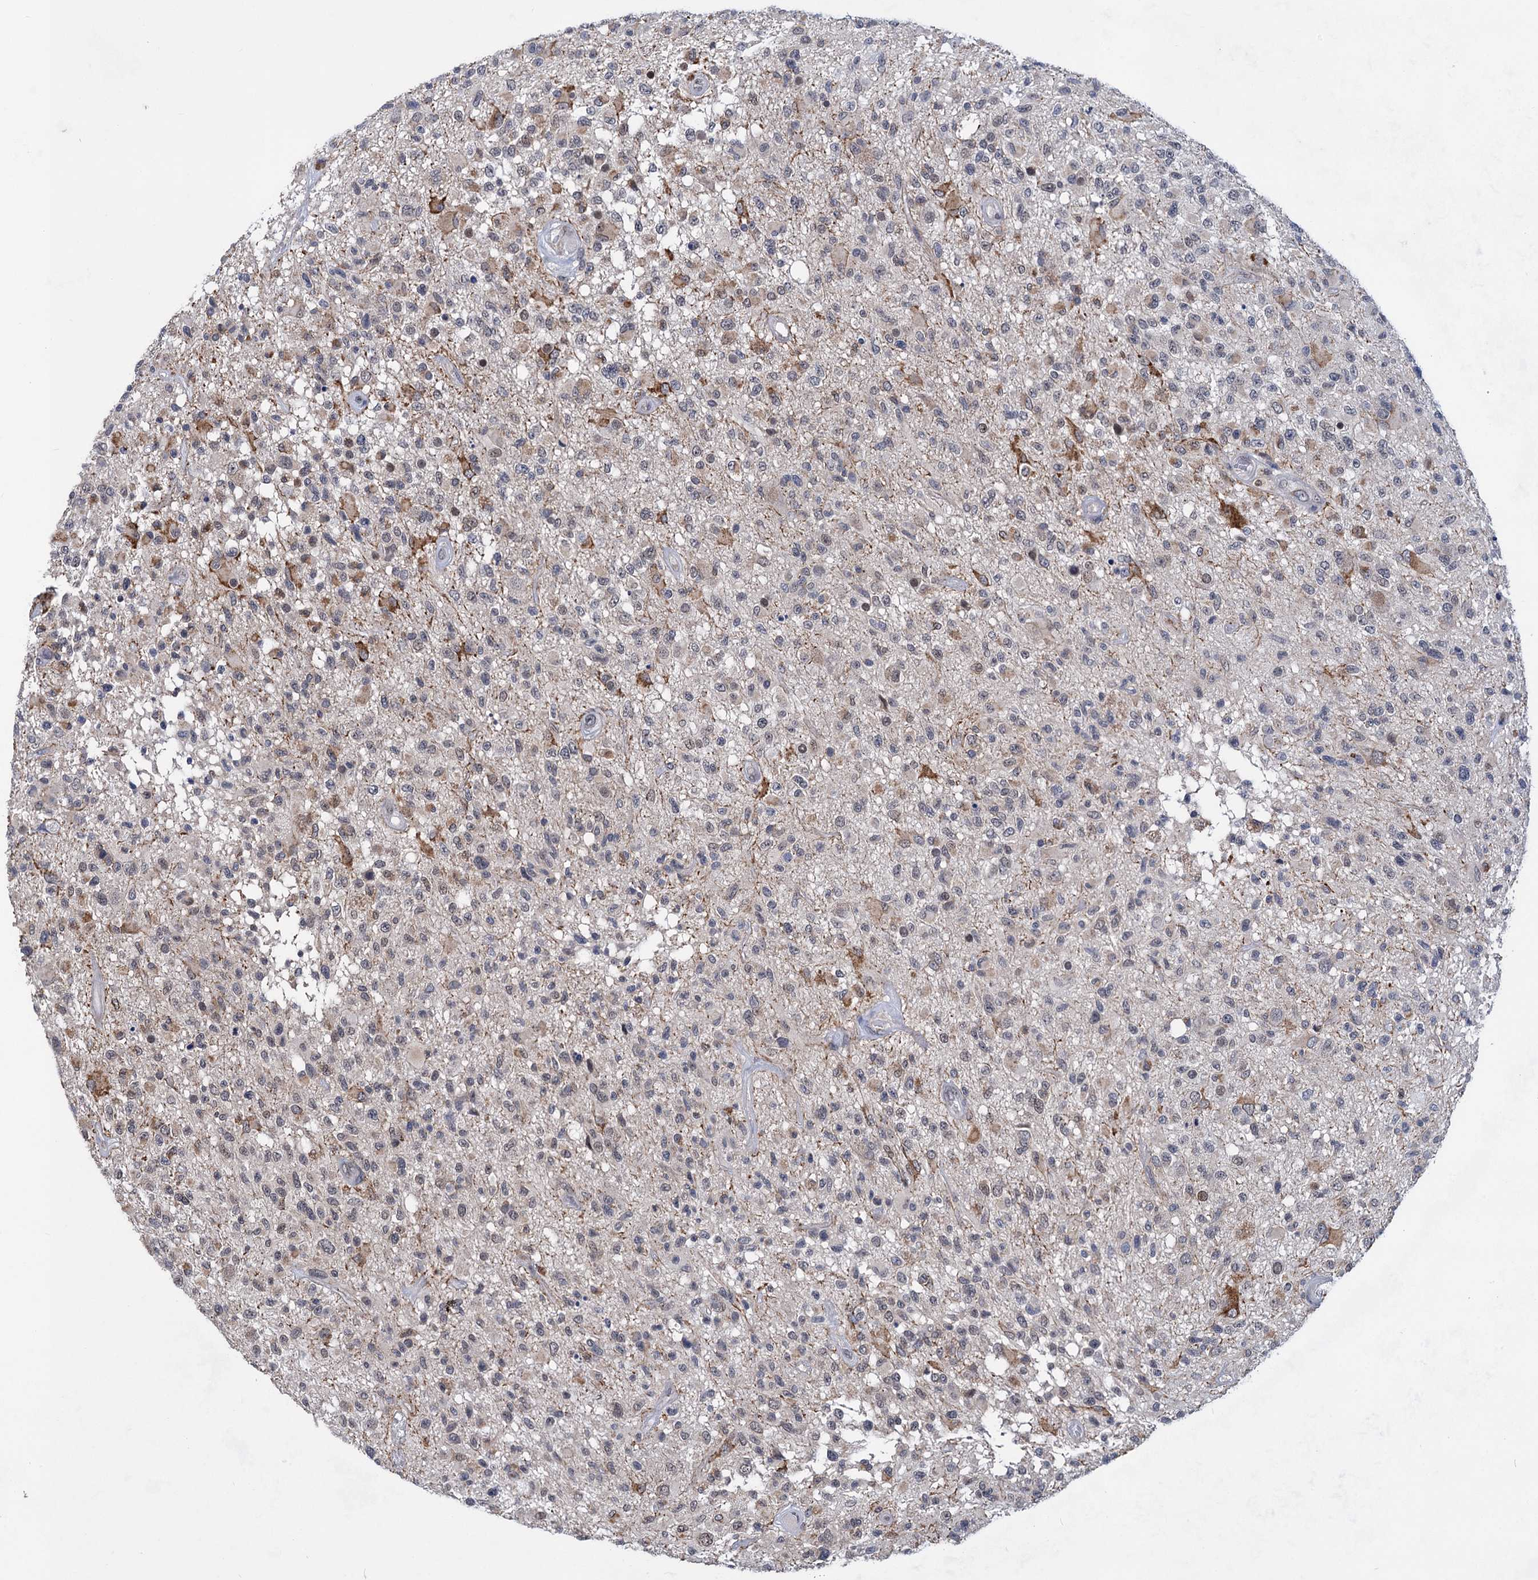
{"staining": {"intensity": "negative", "quantity": "none", "location": "none"}, "tissue": "glioma", "cell_type": "Tumor cells", "image_type": "cancer", "snomed": [{"axis": "morphology", "description": "Glioma, malignant, High grade"}, {"axis": "morphology", "description": "Glioblastoma, NOS"}, {"axis": "topography", "description": "Brain"}], "caption": "High power microscopy micrograph of an IHC histopathology image of glioma, revealing no significant positivity in tumor cells.", "gene": "TTC17", "patient": {"sex": "male", "age": 60}}